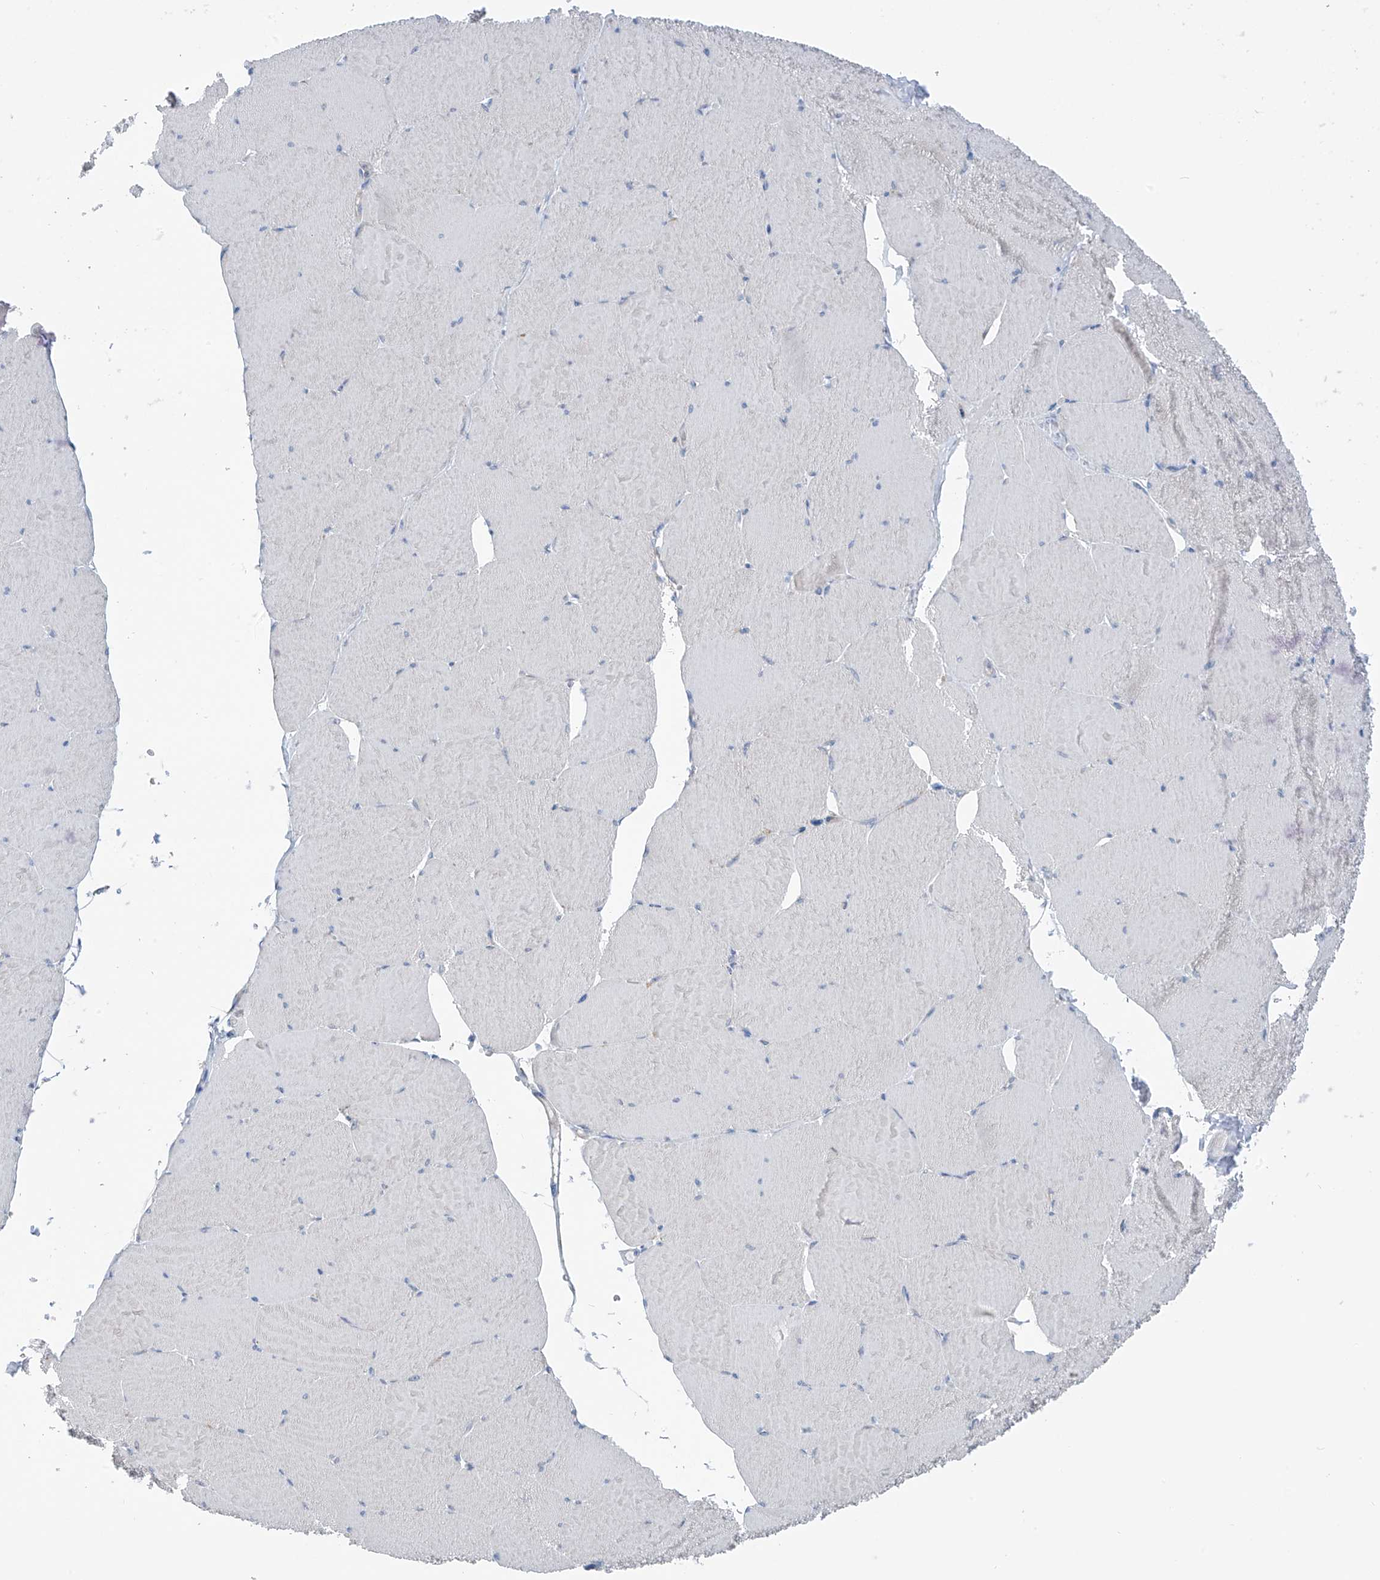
{"staining": {"intensity": "weak", "quantity": "<25%", "location": "cytoplasmic/membranous"}, "tissue": "skeletal muscle", "cell_type": "Myocytes", "image_type": "normal", "snomed": [{"axis": "morphology", "description": "Normal tissue, NOS"}, {"axis": "topography", "description": "Skeletal muscle"}, {"axis": "topography", "description": "Head-Neck"}], "caption": "Human skeletal muscle stained for a protein using immunohistochemistry exhibits no expression in myocytes.", "gene": "SYN3", "patient": {"sex": "male", "age": 66}}